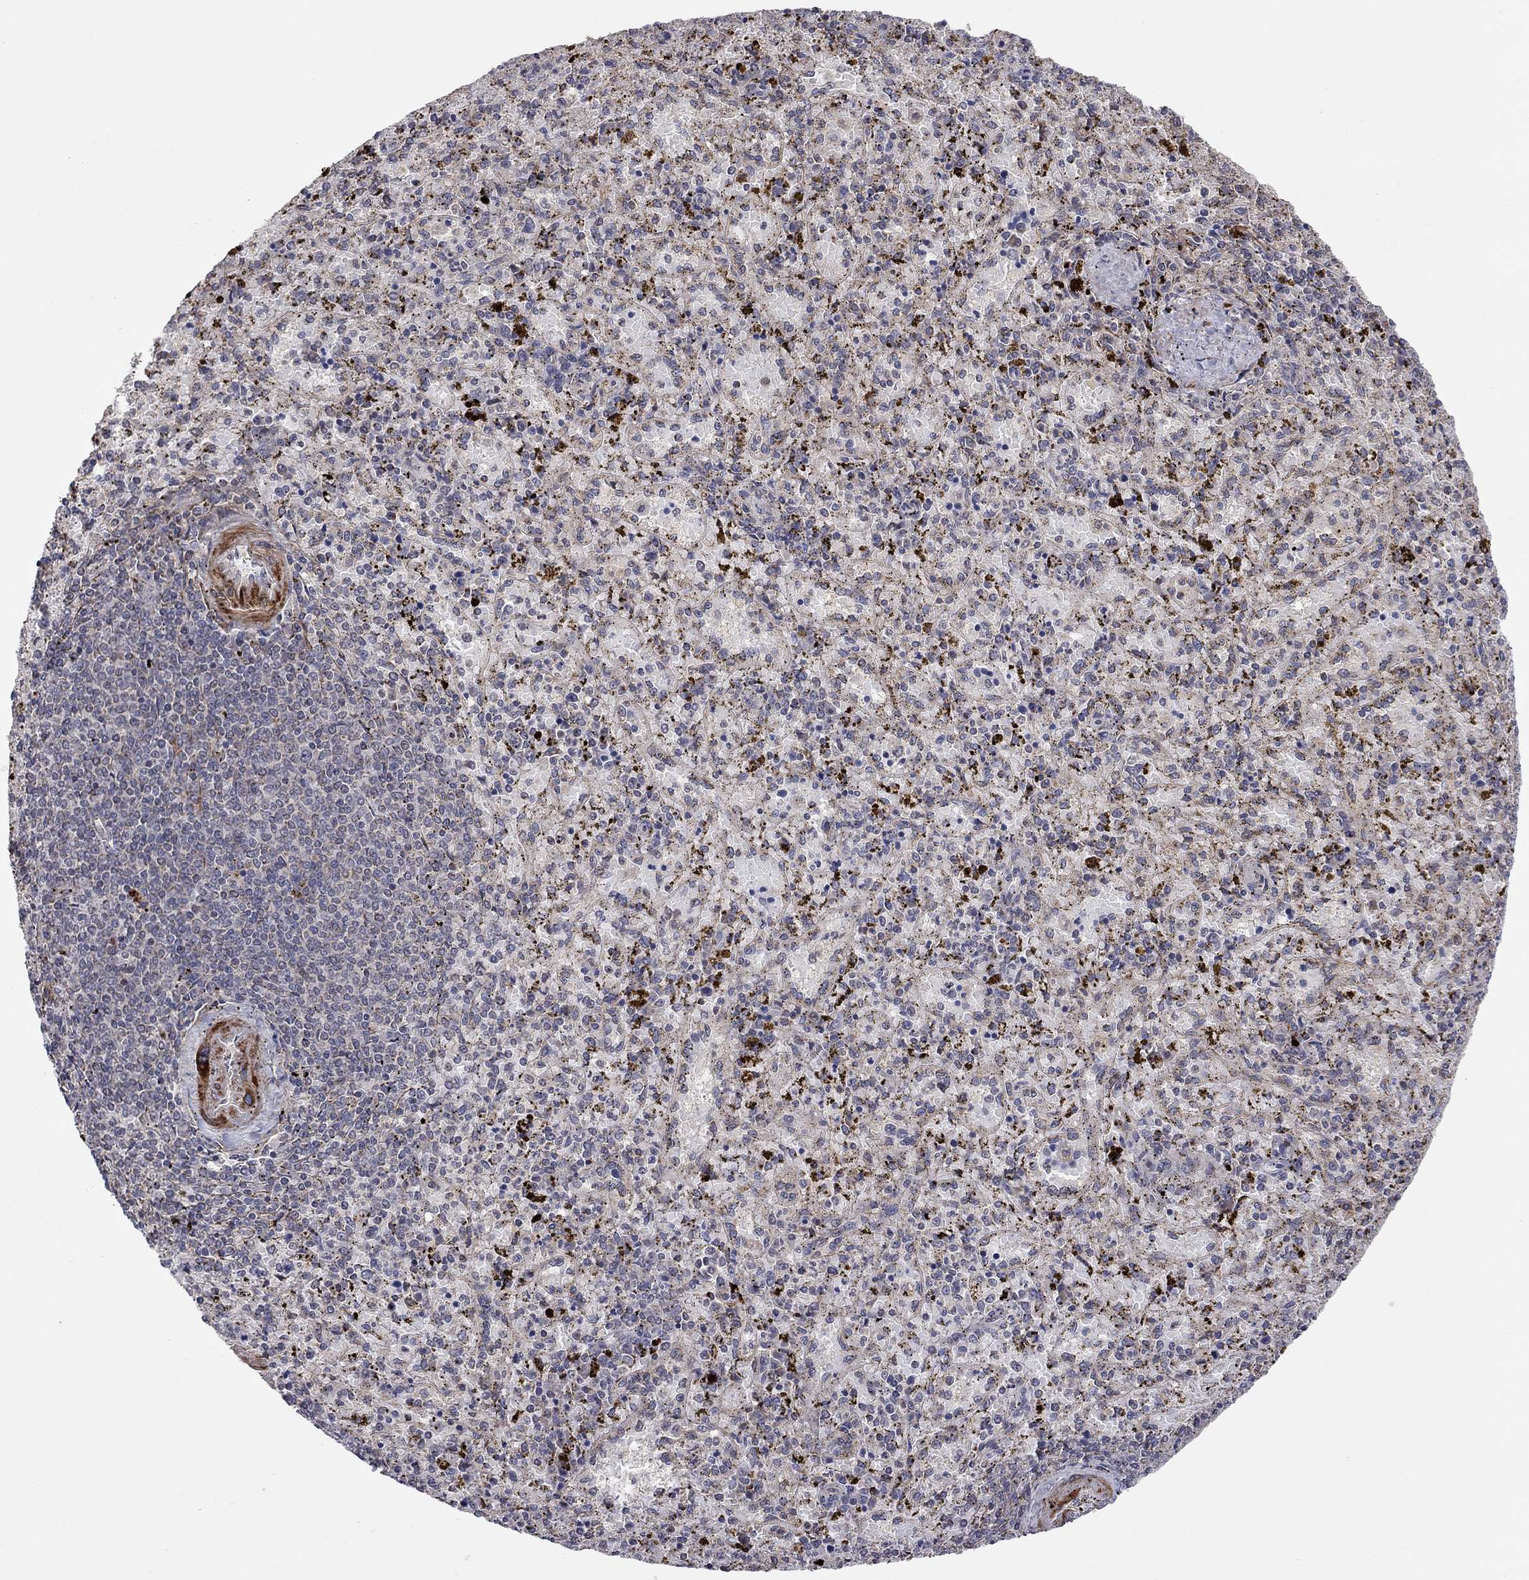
{"staining": {"intensity": "strong", "quantity": "<25%", "location": "cytoplasmic/membranous"}, "tissue": "spleen", "cell_type": "Cells in red pulp", "image_type": "normal", "snomed": [{"axis": "morphology", "description": "Normal tissue, NOS"}, {"axis": "topography", "description": "Spleen"}], "caption": "Brown immunohistochemical staining in normal spleen shows strong cytoplasmic/membranous positivity in about <25% of cells in red pulp. Using DAB (3,3'-diaminobenzidine) (brown) and hematoxylin (blue) stains, captured at high magnification using brightfield microscopy.", "gene": "IDS", "patient": {"sex": "female", "age": 50}}